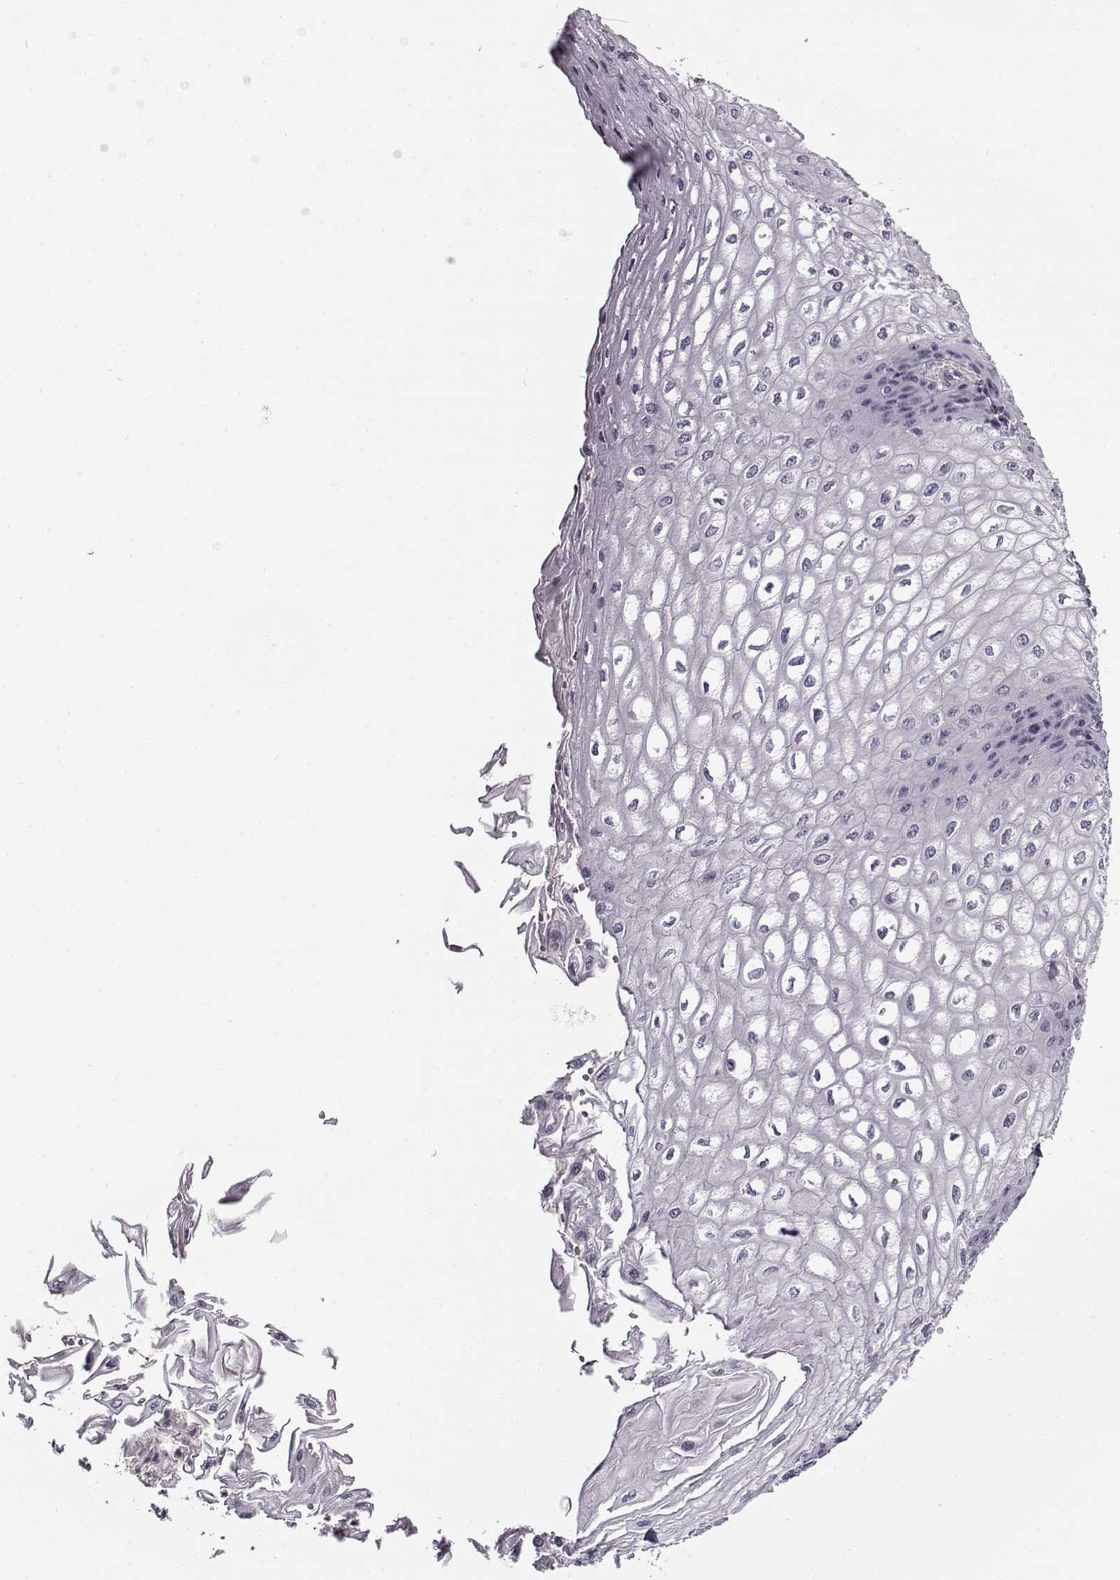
{"staining": {"intensity": "negative", "quantity": "none", "location": "none"}, "tissue": "esophagus", "cell_type": "Squamous epithelial cells", "image_type": "normal", "snomed": [{"axis": "morphology", "description": "Normal tissue, NOS"}, {"axis": "topography", "description": "Esophagus"}], "caption": "A high-resolution image shows immunohistochemistry staining of normal esophagus, which displays no significant expression in squamous epithelial cells.", "gene": "SNCA", "patient": {"sex": "male", "age": 58}}